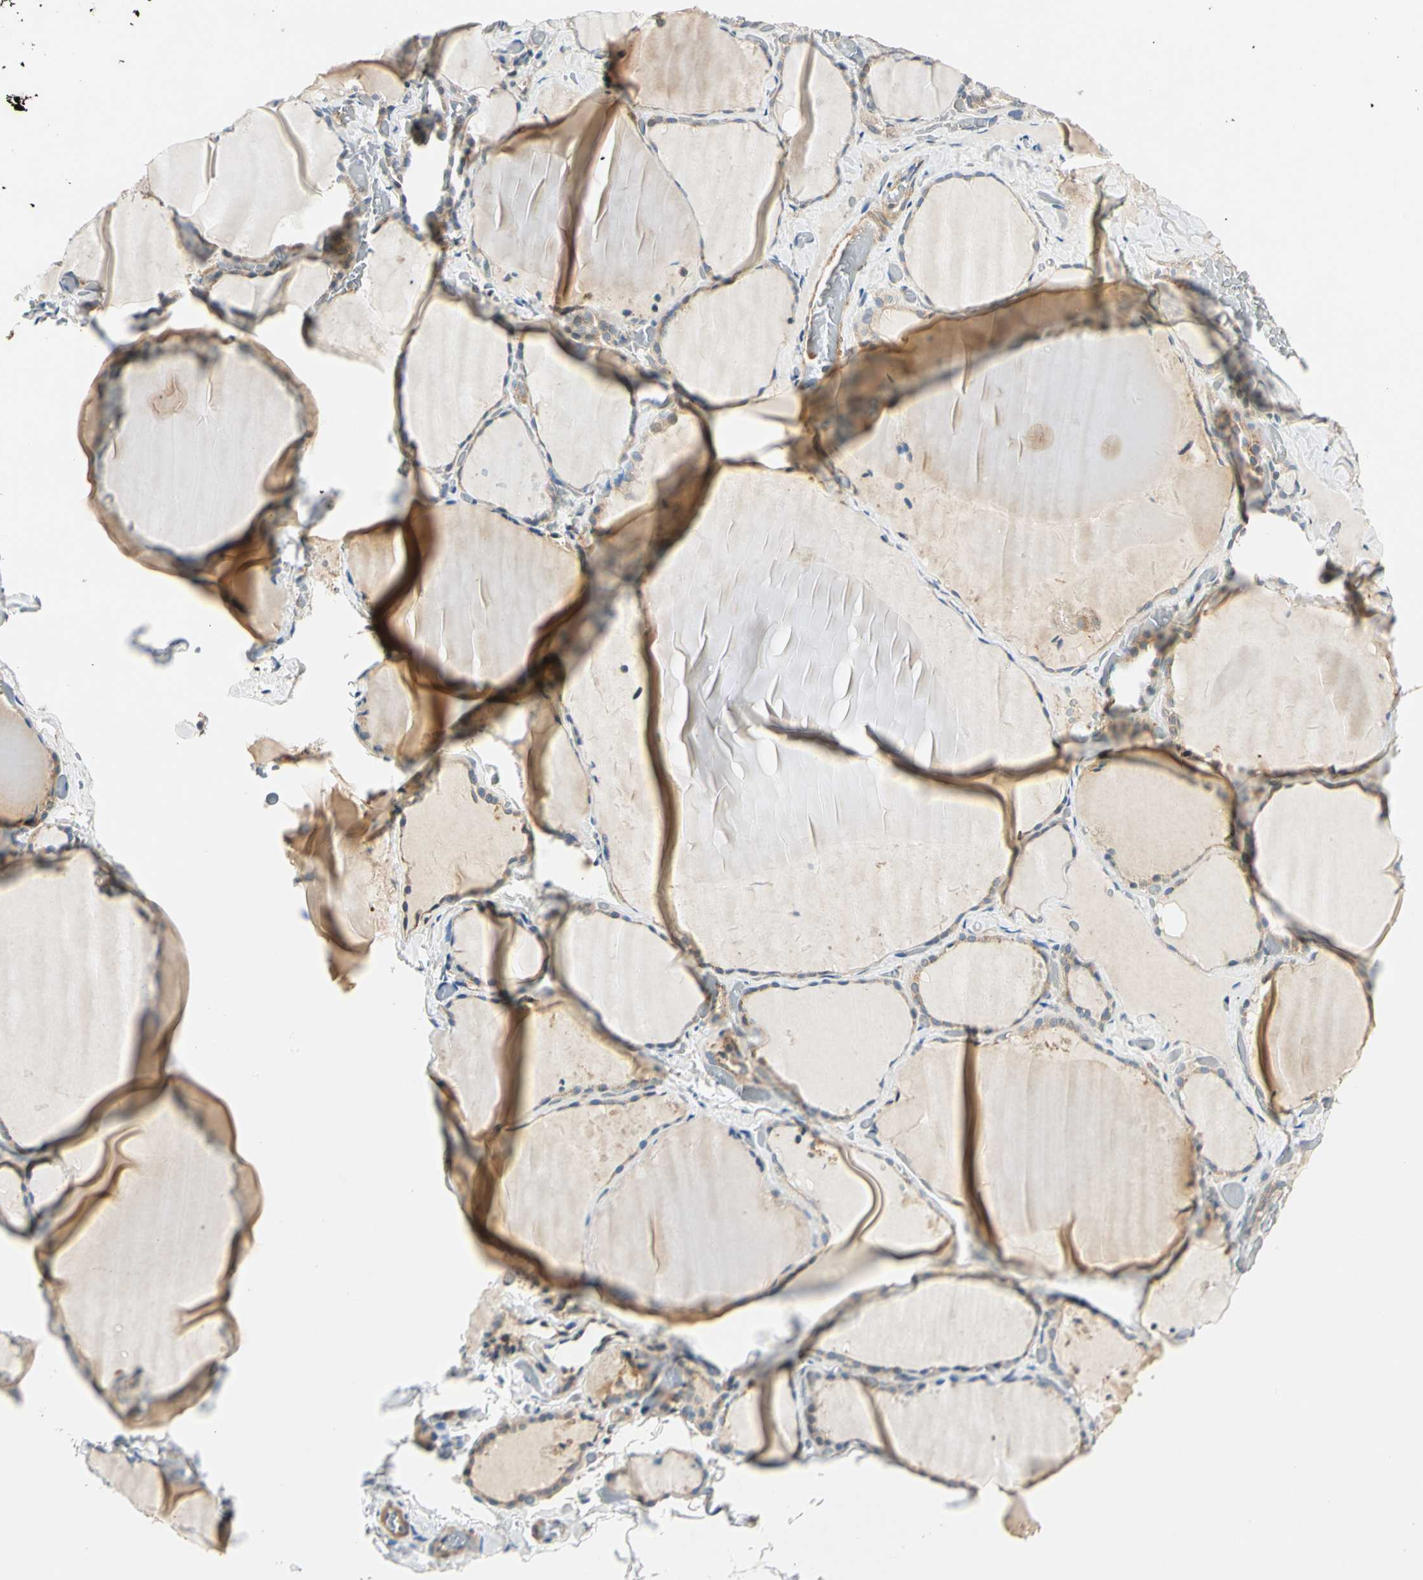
{"staining": {"intensity": "weak", "quantity": "25%-75%", "location": "cytoplasmic/membranous"}, "tissue": "thyroid gland", "cell_type": "Glandular cells", "image_type": "normal", "snomed": [{"axis": "morphology", "description": "Normal tissue, NOS"}, {"axis": "topography", "description": "Thyroid gland"}], "caption": "Benign thyroid gland was stained to show a protein in brown. There is low levels of weak cytoplasmic/membranous expression in about 25%-75% of glandular cells. (IHC, brightfield microscopy, high magnification).", "gene": "ROCK2", "patient": {"sex": "female", "age": 22}}